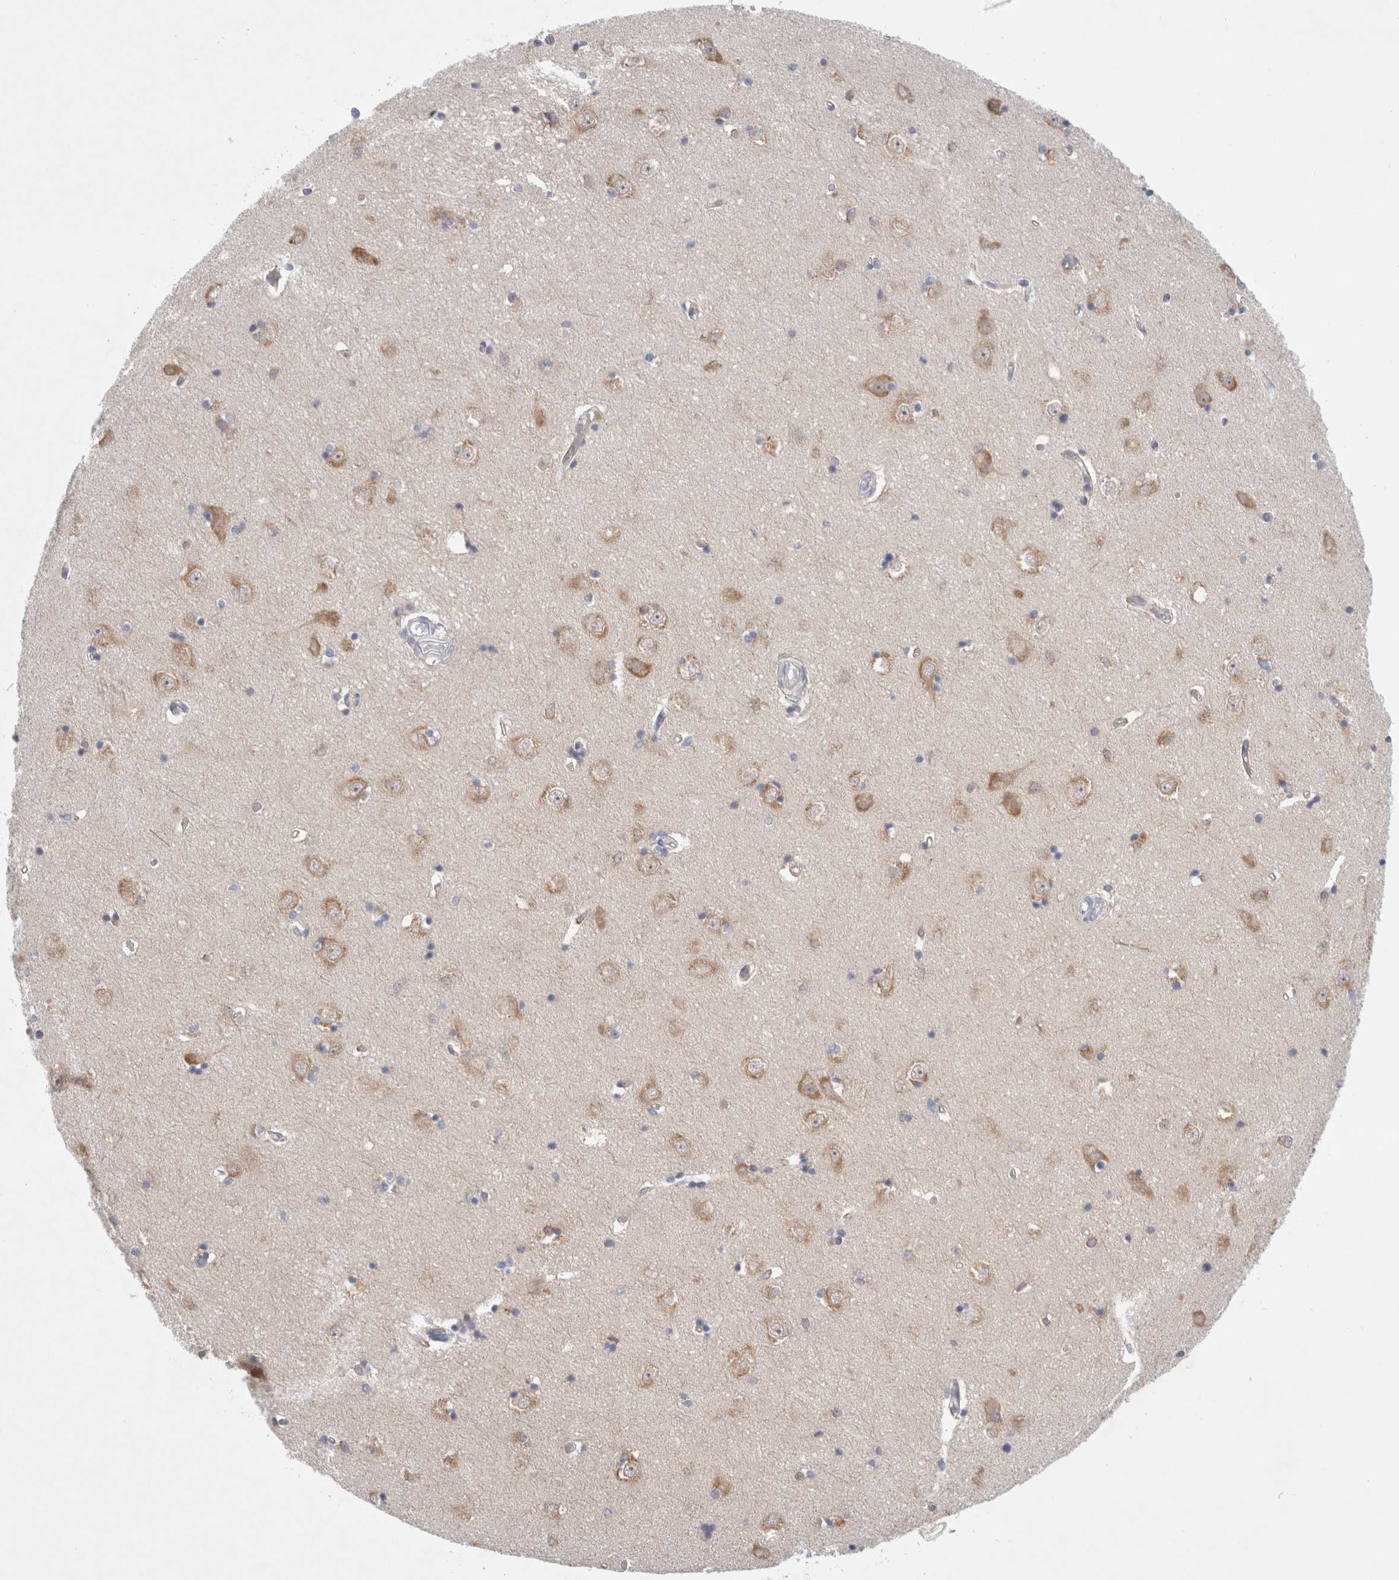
{"staining": {"intensity": "weak", "quantity": "<25%", "location": "cytoplasmic/membranous"}, "tissue": "hippocampus", "cell_type": "Glial cells", "image_type": "normal", "snomed": [{"axis": "morphology", "description": "Normal tissue, NOS"}, {"axis": "topography", "description": "Hippocampus"}], "caption": "A high-resolution image shows immunohistochemistry staining of unremarkable hippocampus, which shows no significant expression in glial cells.", "gene": "RBM12B", "patient": {"sex": "male", "age": 45}}